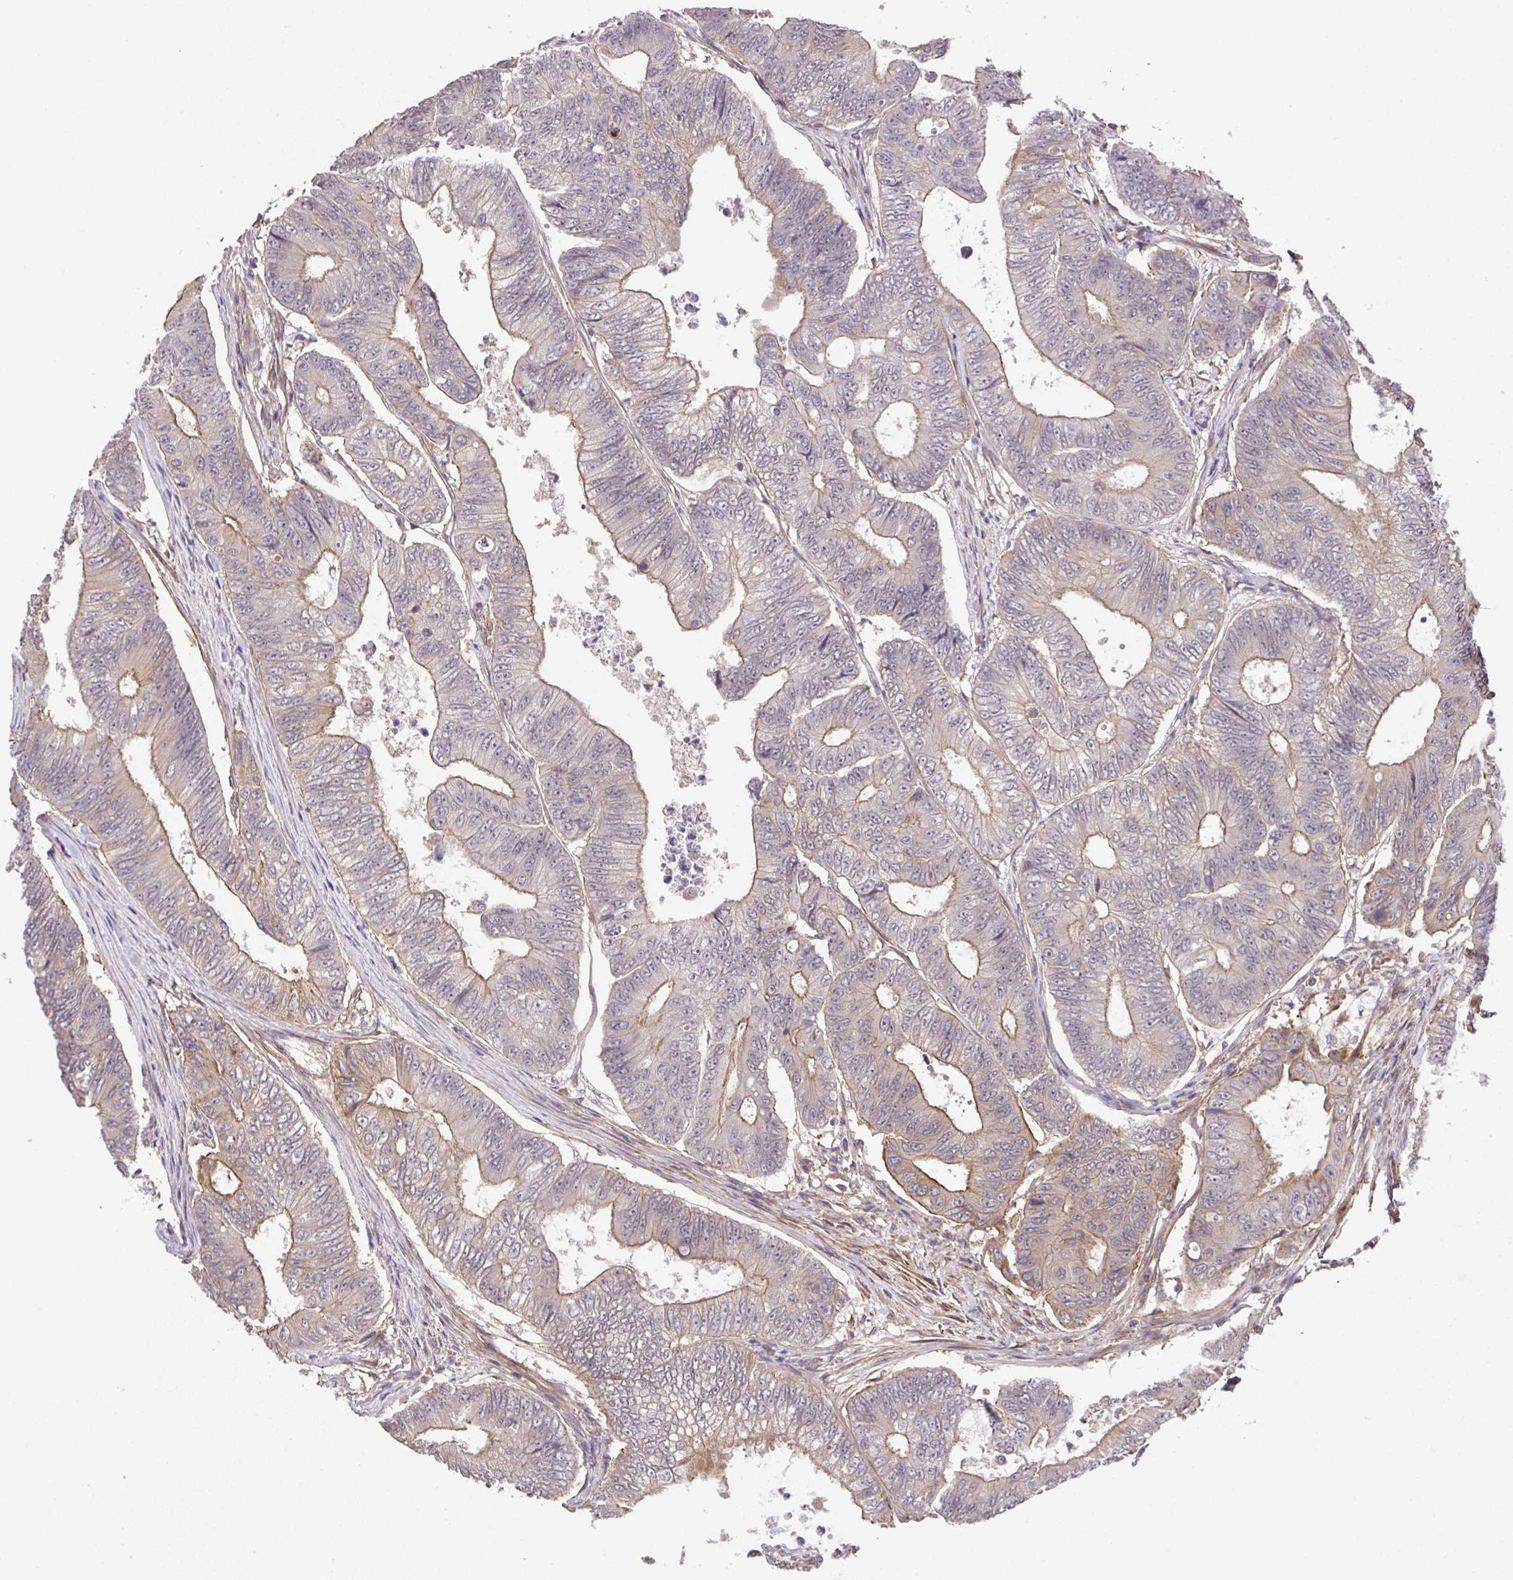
{"staining": {"intensity": "moderate", "quantity": "25%-75%", "location": "cytoplasmic/membranous"}, "tissue": "colorectal cancer", "cell_type": "Tumor cells", "image_type": "cancer", "snomed": [{"axis": "morphology", "description": "Adenocarcinoma, NOS"}, {"axis": "topography", "description": "Colon"}], "caption": "Moderate cytoplasmic/membranous positivity for a protein is identified in about 25%-75% of tumor cells of colorectal cancer using immunohistochemistry.", "gene": "ZNF696", "patient": {"sex": "female", "age": 48}}